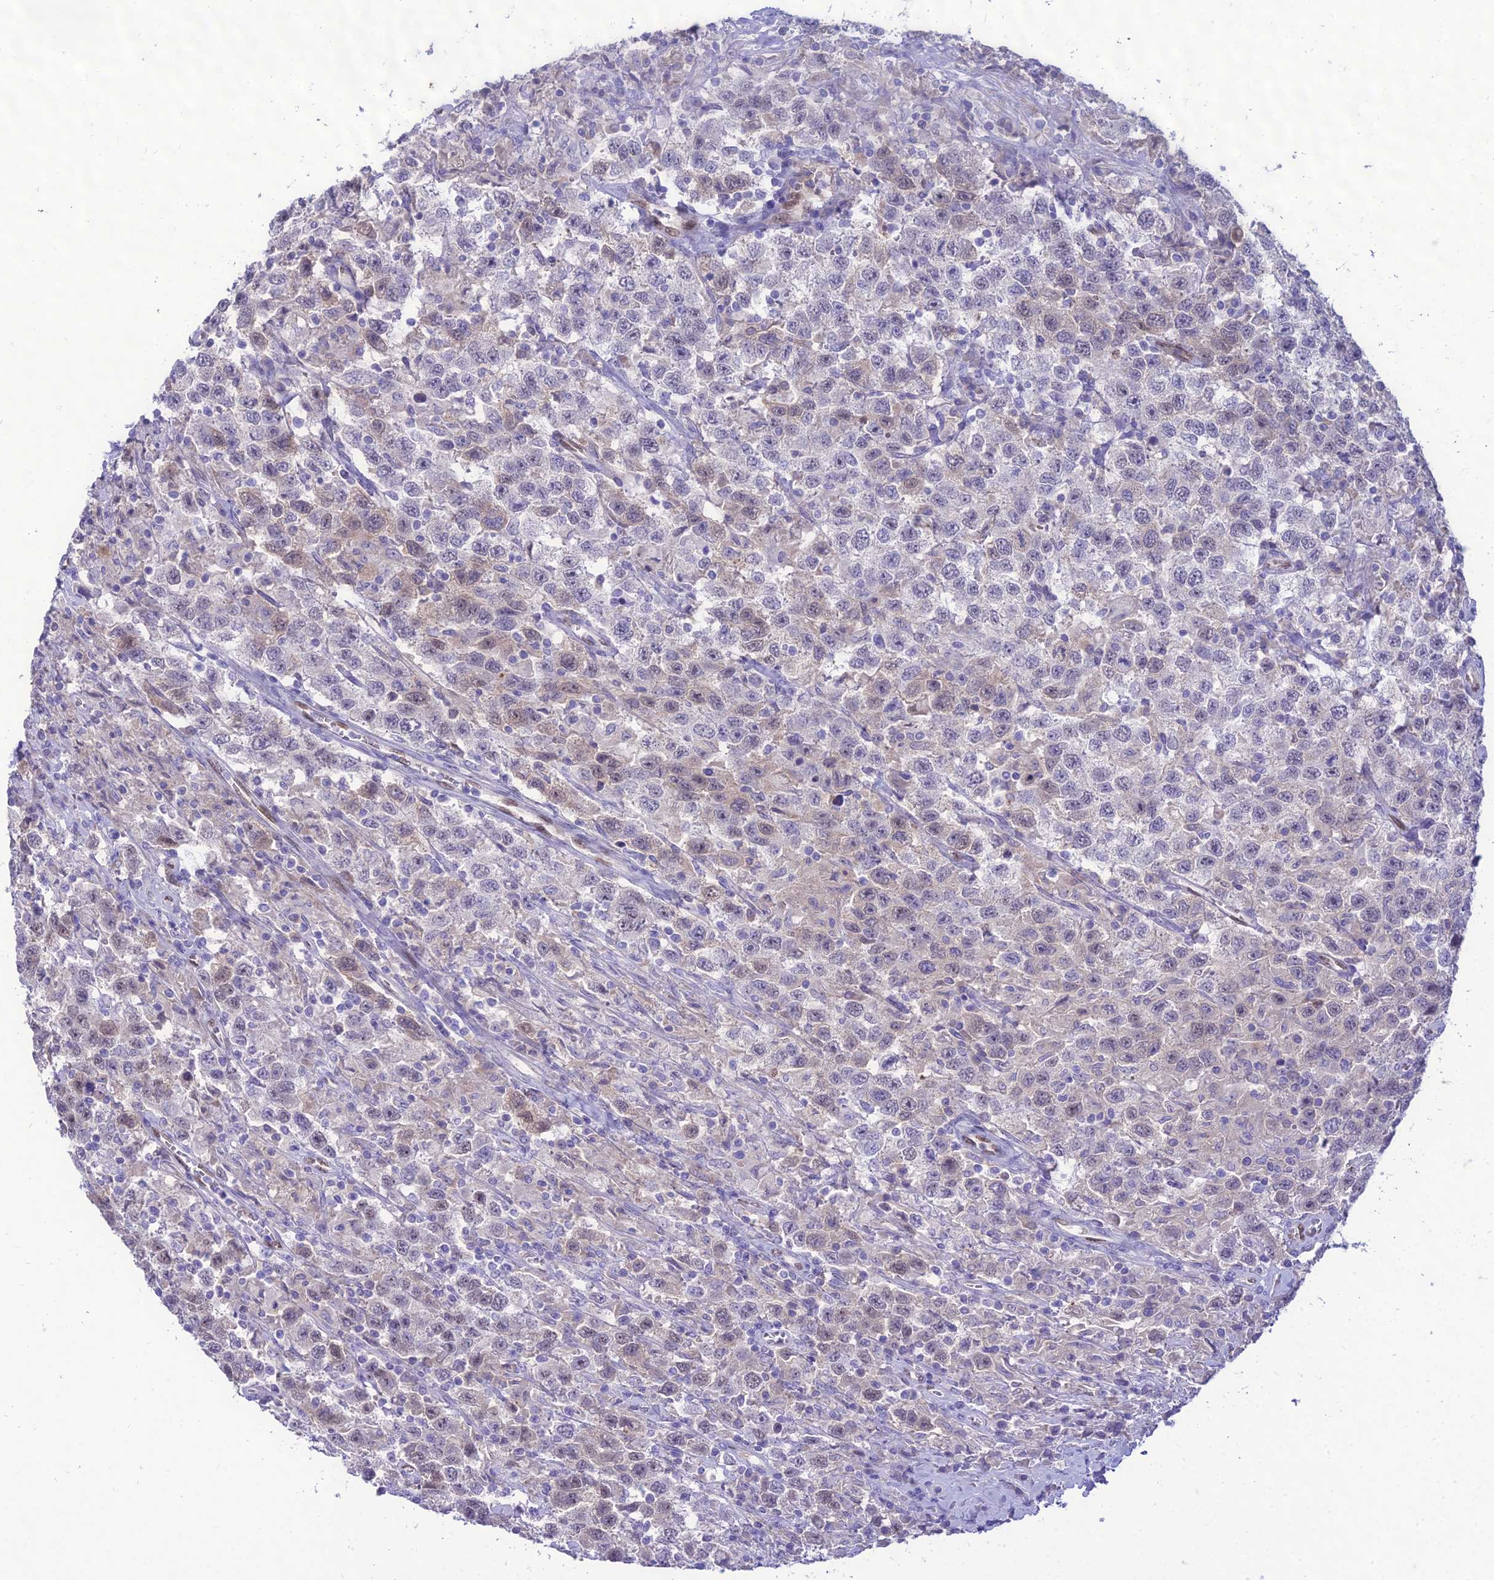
{"staining": {"intensity": "weak", "quantity": "25%-75%", "location": "nuclear"}, "tissue": "testis cancer", "cell_type": "Tumor cells", "image_type": "cancer", "snomed": [{"axis": "morphology", "description": "Seminoma, NOS"}, {"axis": "topography", "description": "Testis"}], "caption": "Protein expression analysis of human testis cancer (seminoma) reveals weak nuclear staining in approximately 25%-75% of tumor cells.", "gene": "NOVA2", "patient": {"sex": "male", "age": 41}}